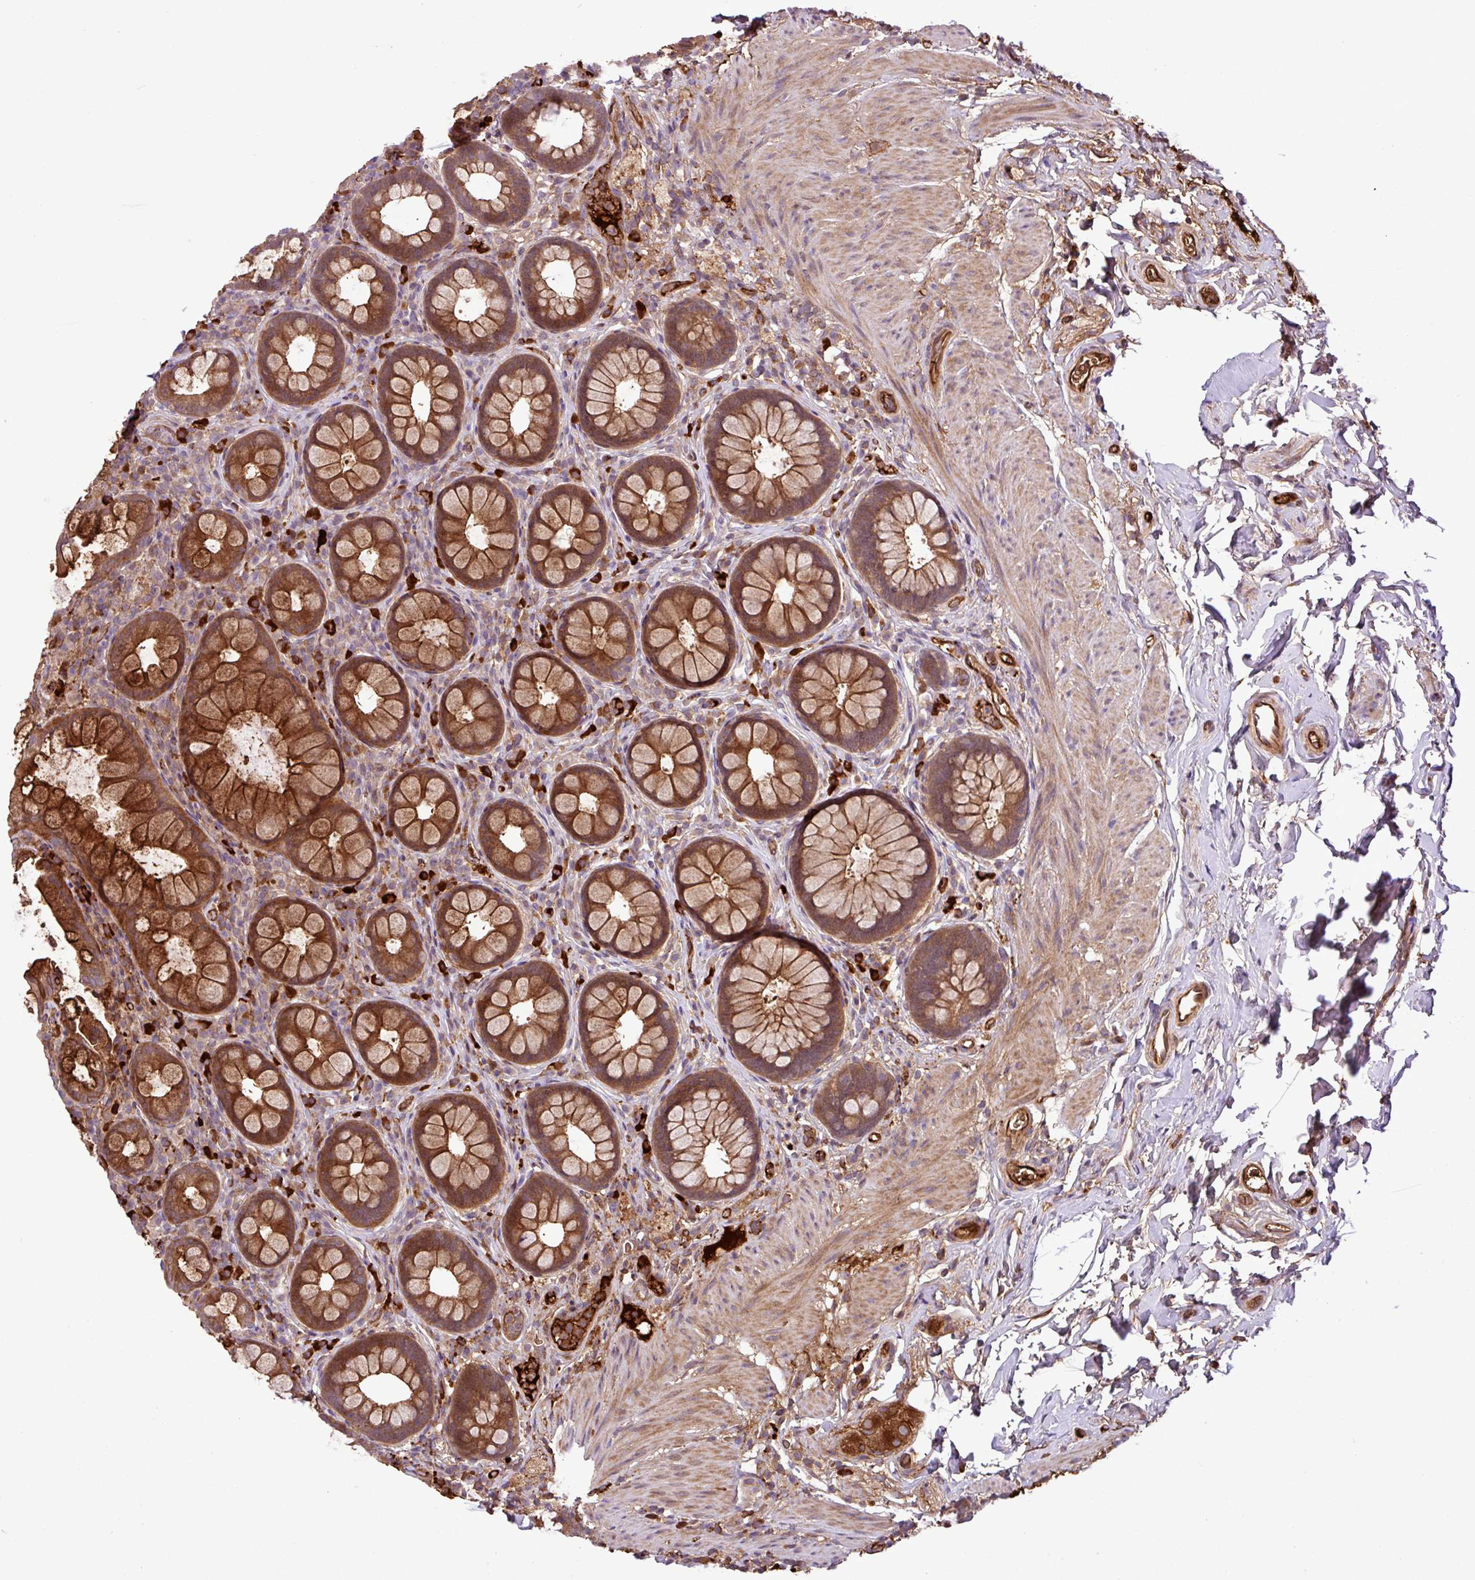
{"staining": {"intensity": "strong", "quantity": ">75%", "location": "cytoplasmic/membranous"}, "tissue": "rectum", "cell_type": "Glandular cells", "image_type": "normal", "snomed": [{"axis": "morphology", "description": "Normal tissue, NOS"}, {"axis": "topography", "description": "Rectum"}, {"axis": "topography", "description": "Peripheral nerve tissue"}], "caption": "Approximately >75% of glandular cells in unremarkable rectum exhibit strong cytoplasmic/membranous protein expression as visualized by brown immunohistochemical staining.", "gene": "ZNF266", "patient": {"sex": "female", "age": 69}}